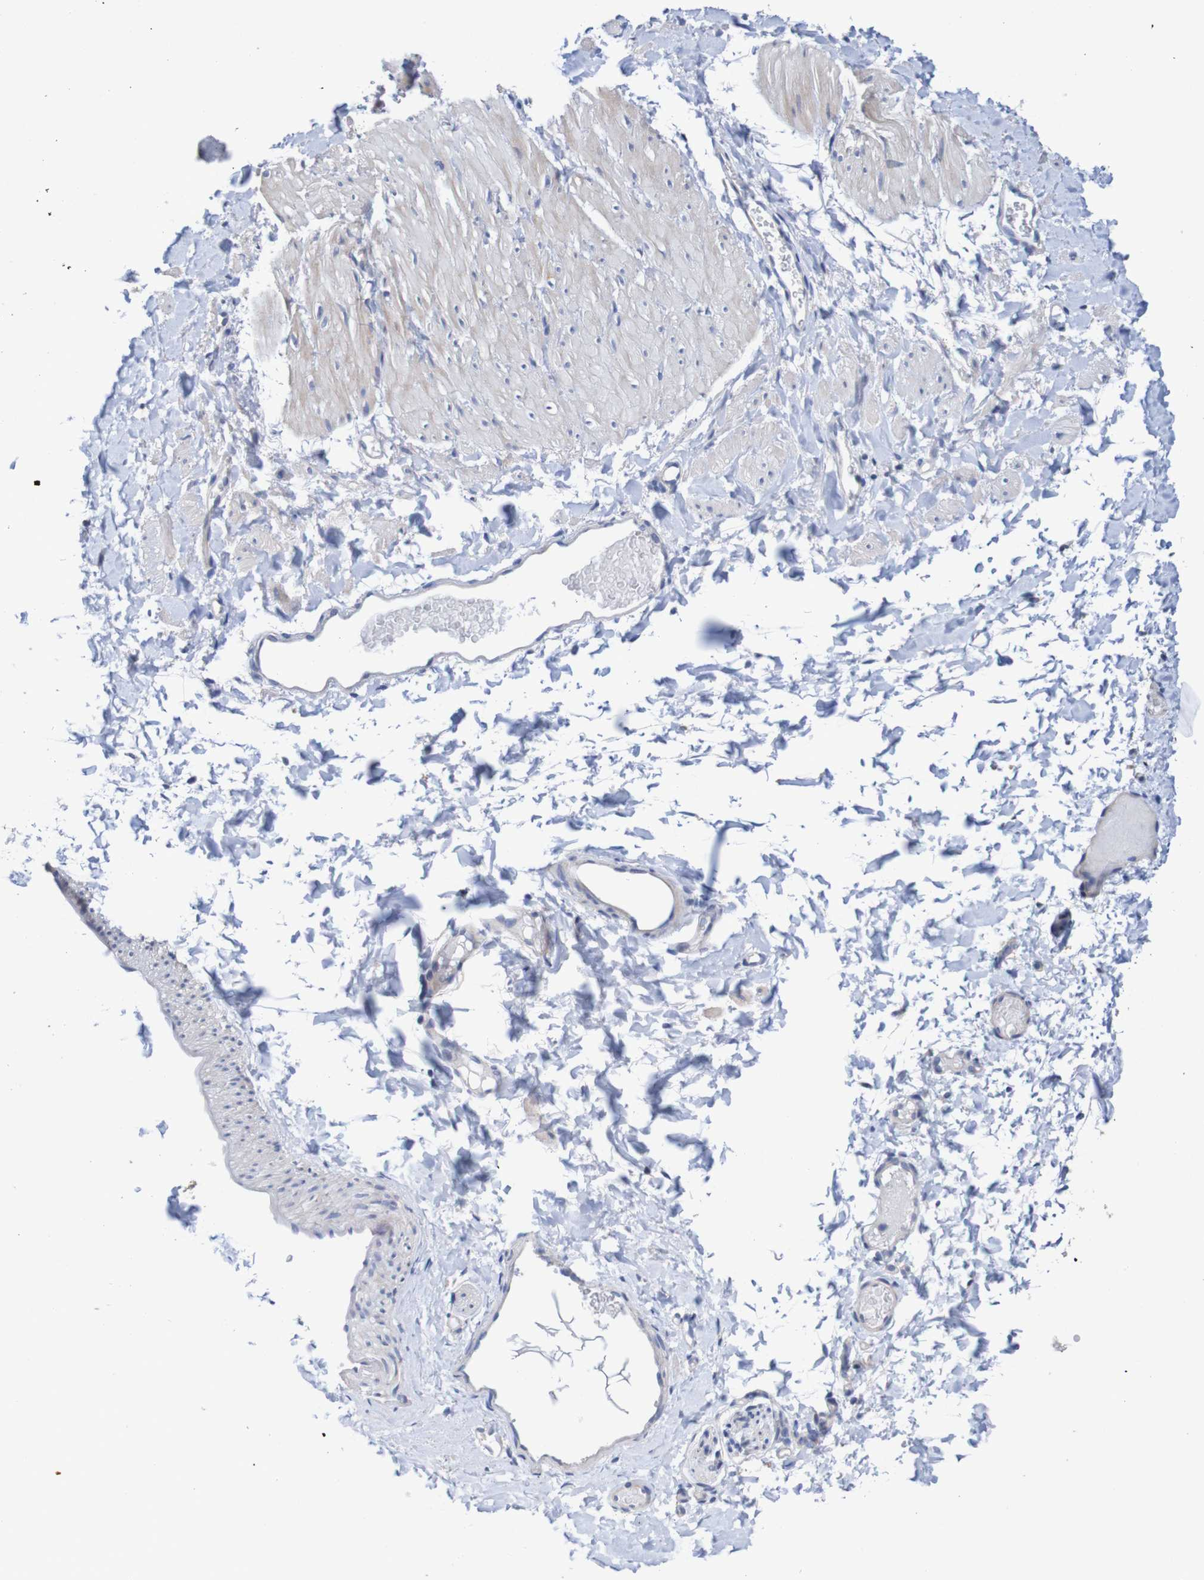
{"staining": {"intensity": "weak", "quantity": "25%-75%", "location": "cytoplasmic/membranous"}, "tissue": "smooth muscle", "cell_type": "Smooth muscle cells", "image_type": "normal", "snomed": [{"axis": "morphology", "description": "Normal tissue, NOS"}, {"axis": "topography", "description": "Smooth muscle"}], "caption": "This histopathology image shows normal smooth muscle stained with IHC to label a protein in brown. The cytoplasmic/membranous of smooth muscle cells show weak positivity for the protein. Nuclei are counter-stained blue.", "gene": "FIBP", "patient": {"sex": "male", "age": 16}}